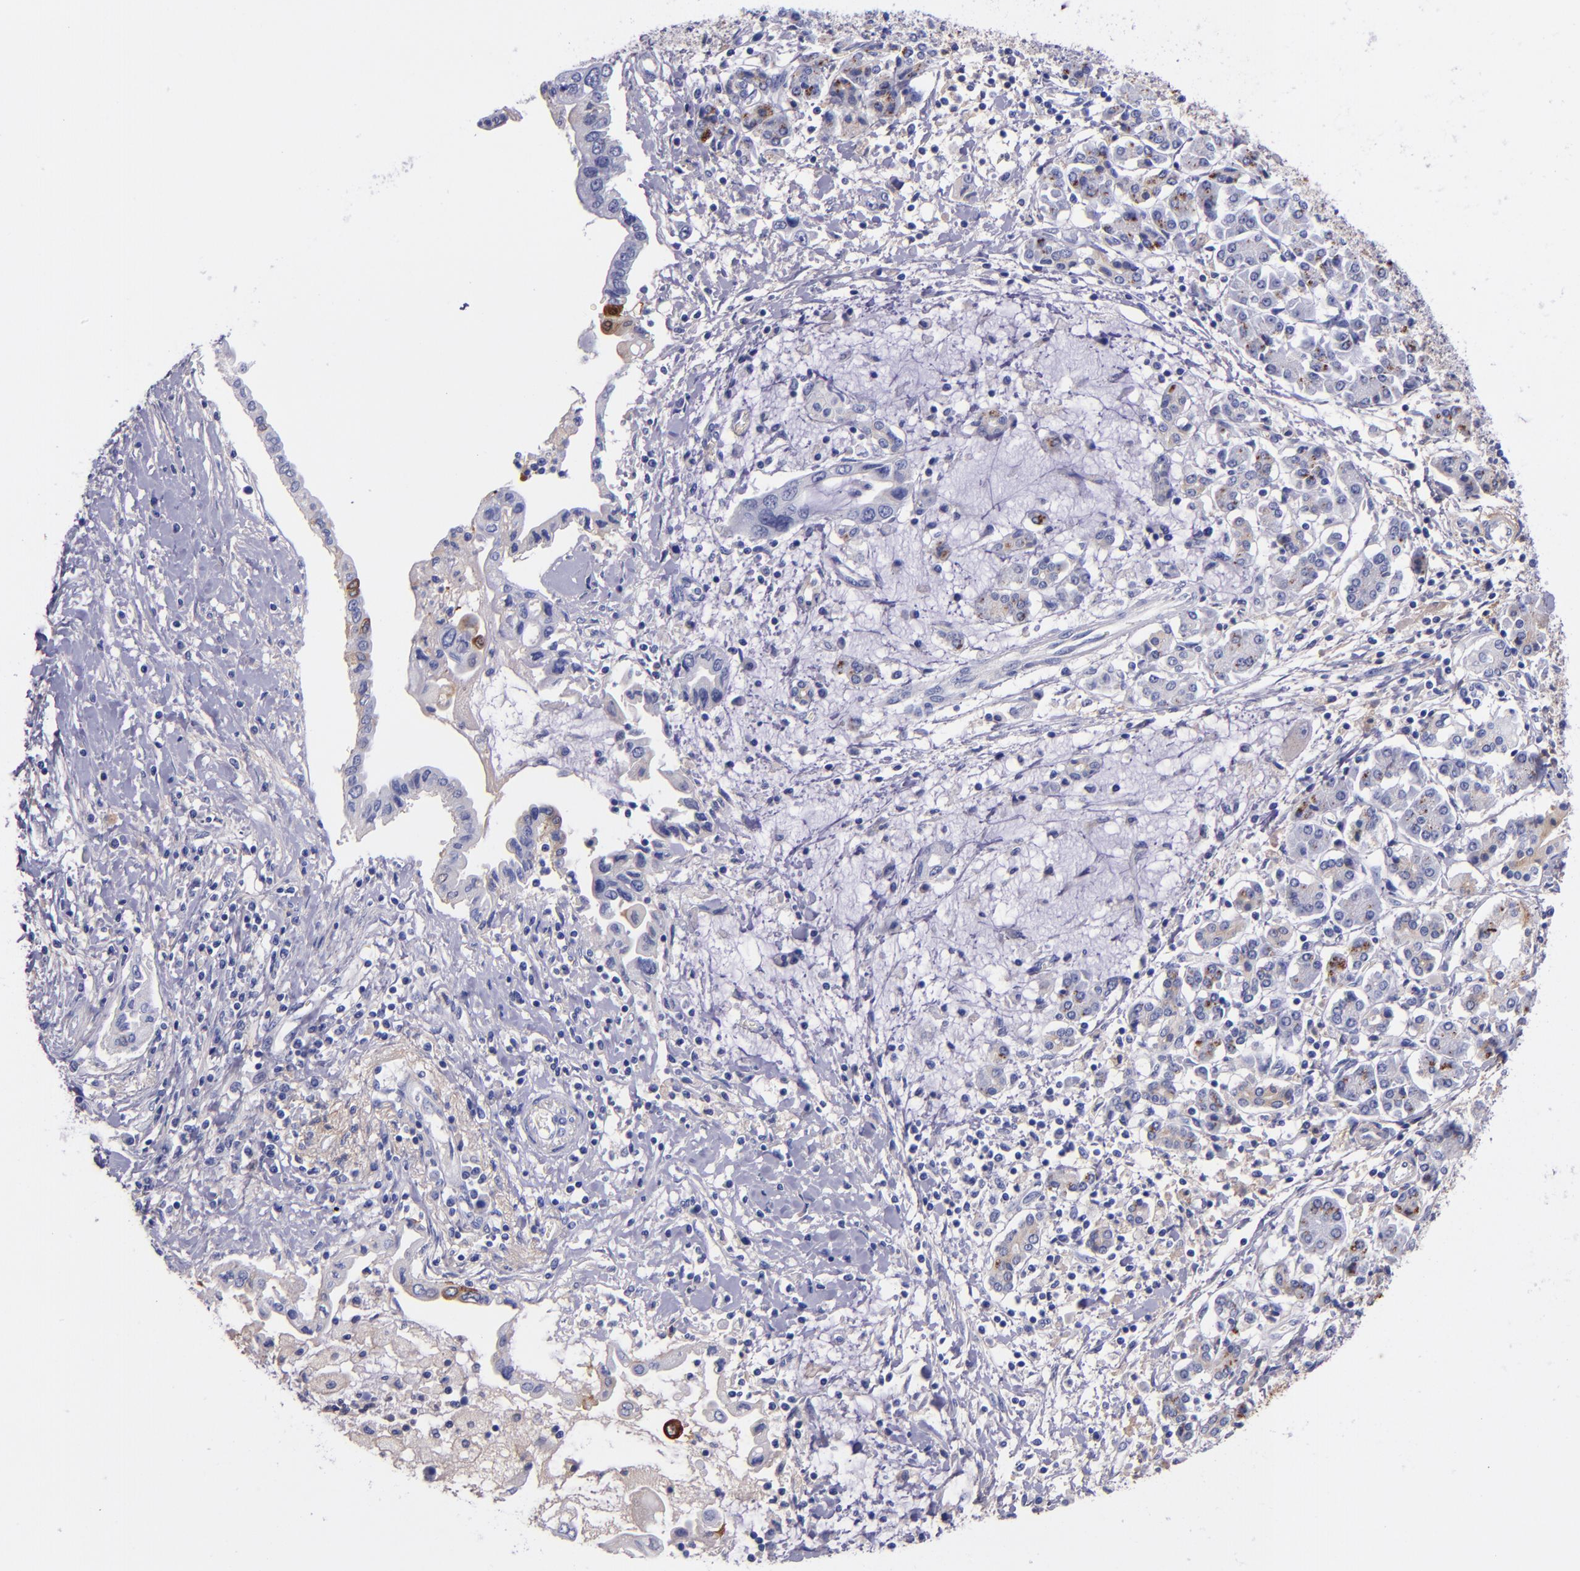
{"staining": {"intensity": "negative", "quantity": "none", "location": "none"}, "tissue": "pancreatic cancer", "cell_type": "Tumor cells", "image_type": "cancer", "snomed": [{"axis": "morphology", "description": "Adenocarcinoma, NOS"}, {"axis": "topography", "description": "Pancreas"}], "caption": "A histopathology image of human pancreatic cancer is negative for staining in tumor cells. The staining is performed using DAB brown chromogen with nuclei counter-stained in using hematoxylin.", "gene": "IVL", "patient": {"sex": "female", "age": 57}}